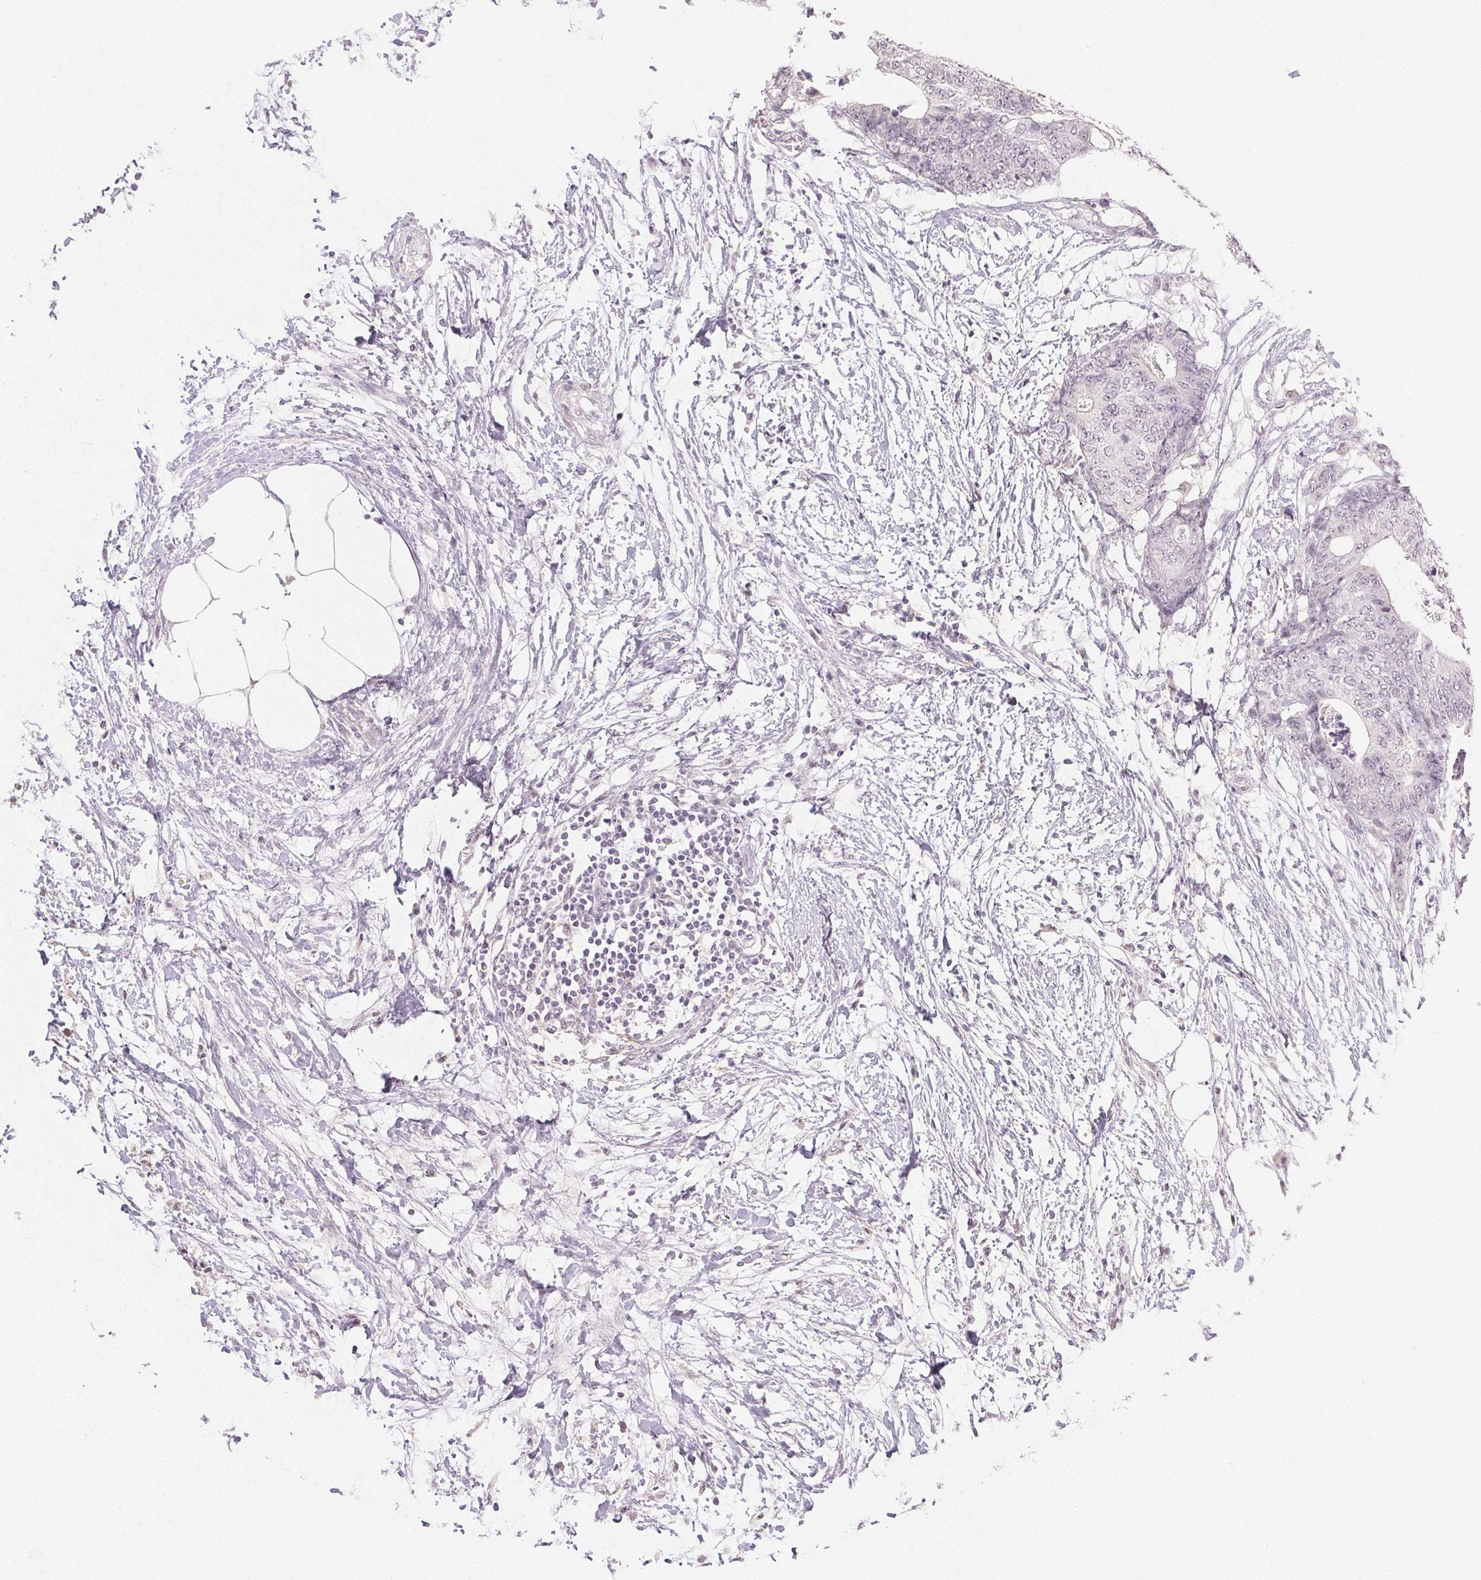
{"staining": {"intensity": "negative", "quantity": "none", "location": "none"}, "tissue": "colorectal cancer", "cell_type": "Tumor cells", "image_type": "cancer", "snomed": [{"axis": "morphology", "description": "Adenocarcinoma, NOS"}, {"axis": "topography", "description": "Colon"}], "caption": "Adenocarcinoma (colorectal) stained for a protein using immunohistochemistry shows no expression tumor cells.", "gene": "TMEM174", "patient": {"sex": "female", "age": 48}}